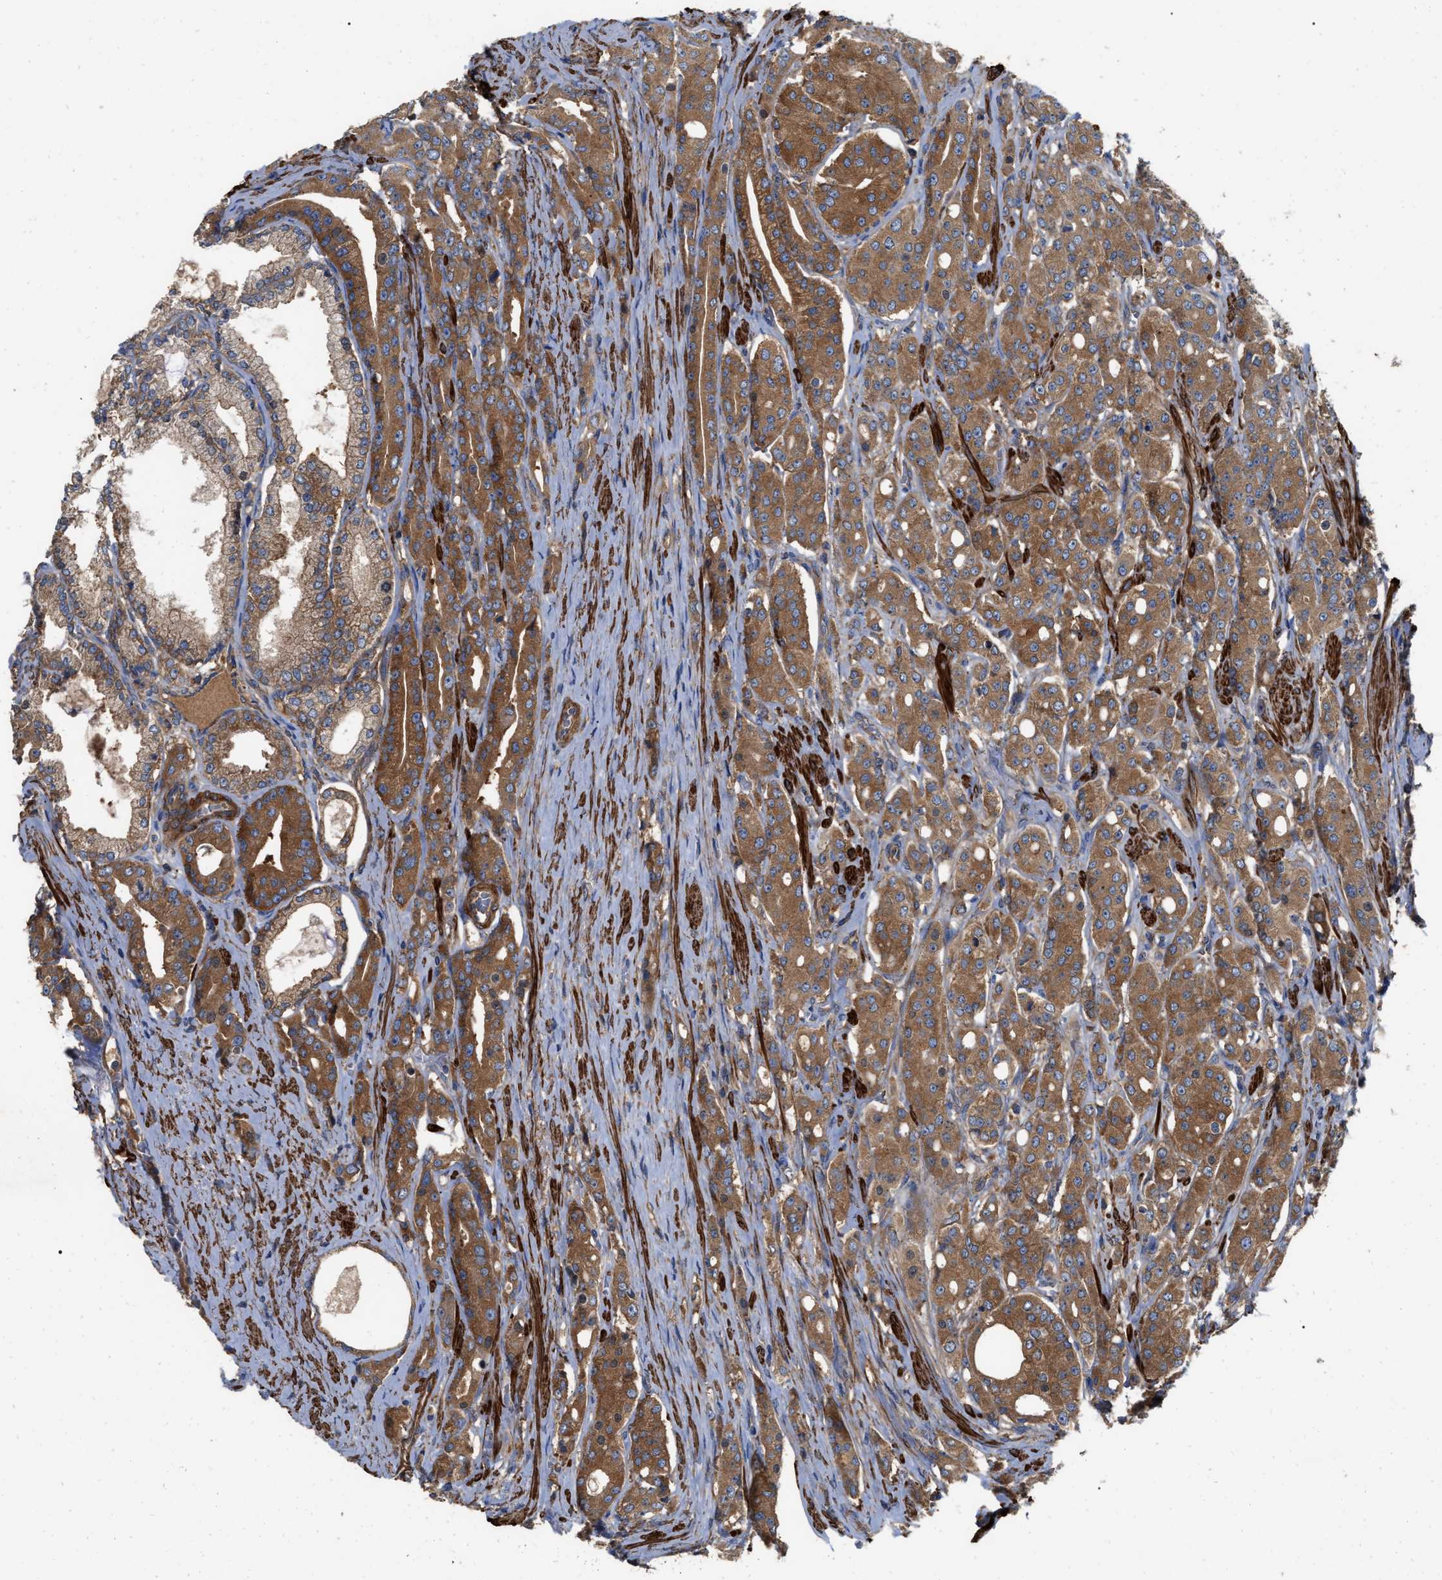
{"staining": {"intensity": "strong", "quantity": "25%-75%", "location": "cytoplasmic/membranous"}, "tissue": "prostate cancer", "cell_type": "Tumor cells", "image_type": "cancer", "snomed": [{"axis": "morphology", "description": "Adenocarcinoma, High grade"}, {"axis": "topography", "description": "Prostate"}], "caption": "Prostate cancer (adenocarcinoma (high-grade)) tissue demonstrates strong cytoplasmic/membranous expression in approximately 25%-75% of tumor cells, visualized by immunohistochemistry. The staining was performed using DAB to visualize the protein expression in brown, while the nuclei were stained in blue with hematoxylin (Magnification: 20x).", "gene": "RABEP1", "patient": {"sex": "male", "age": 71}}